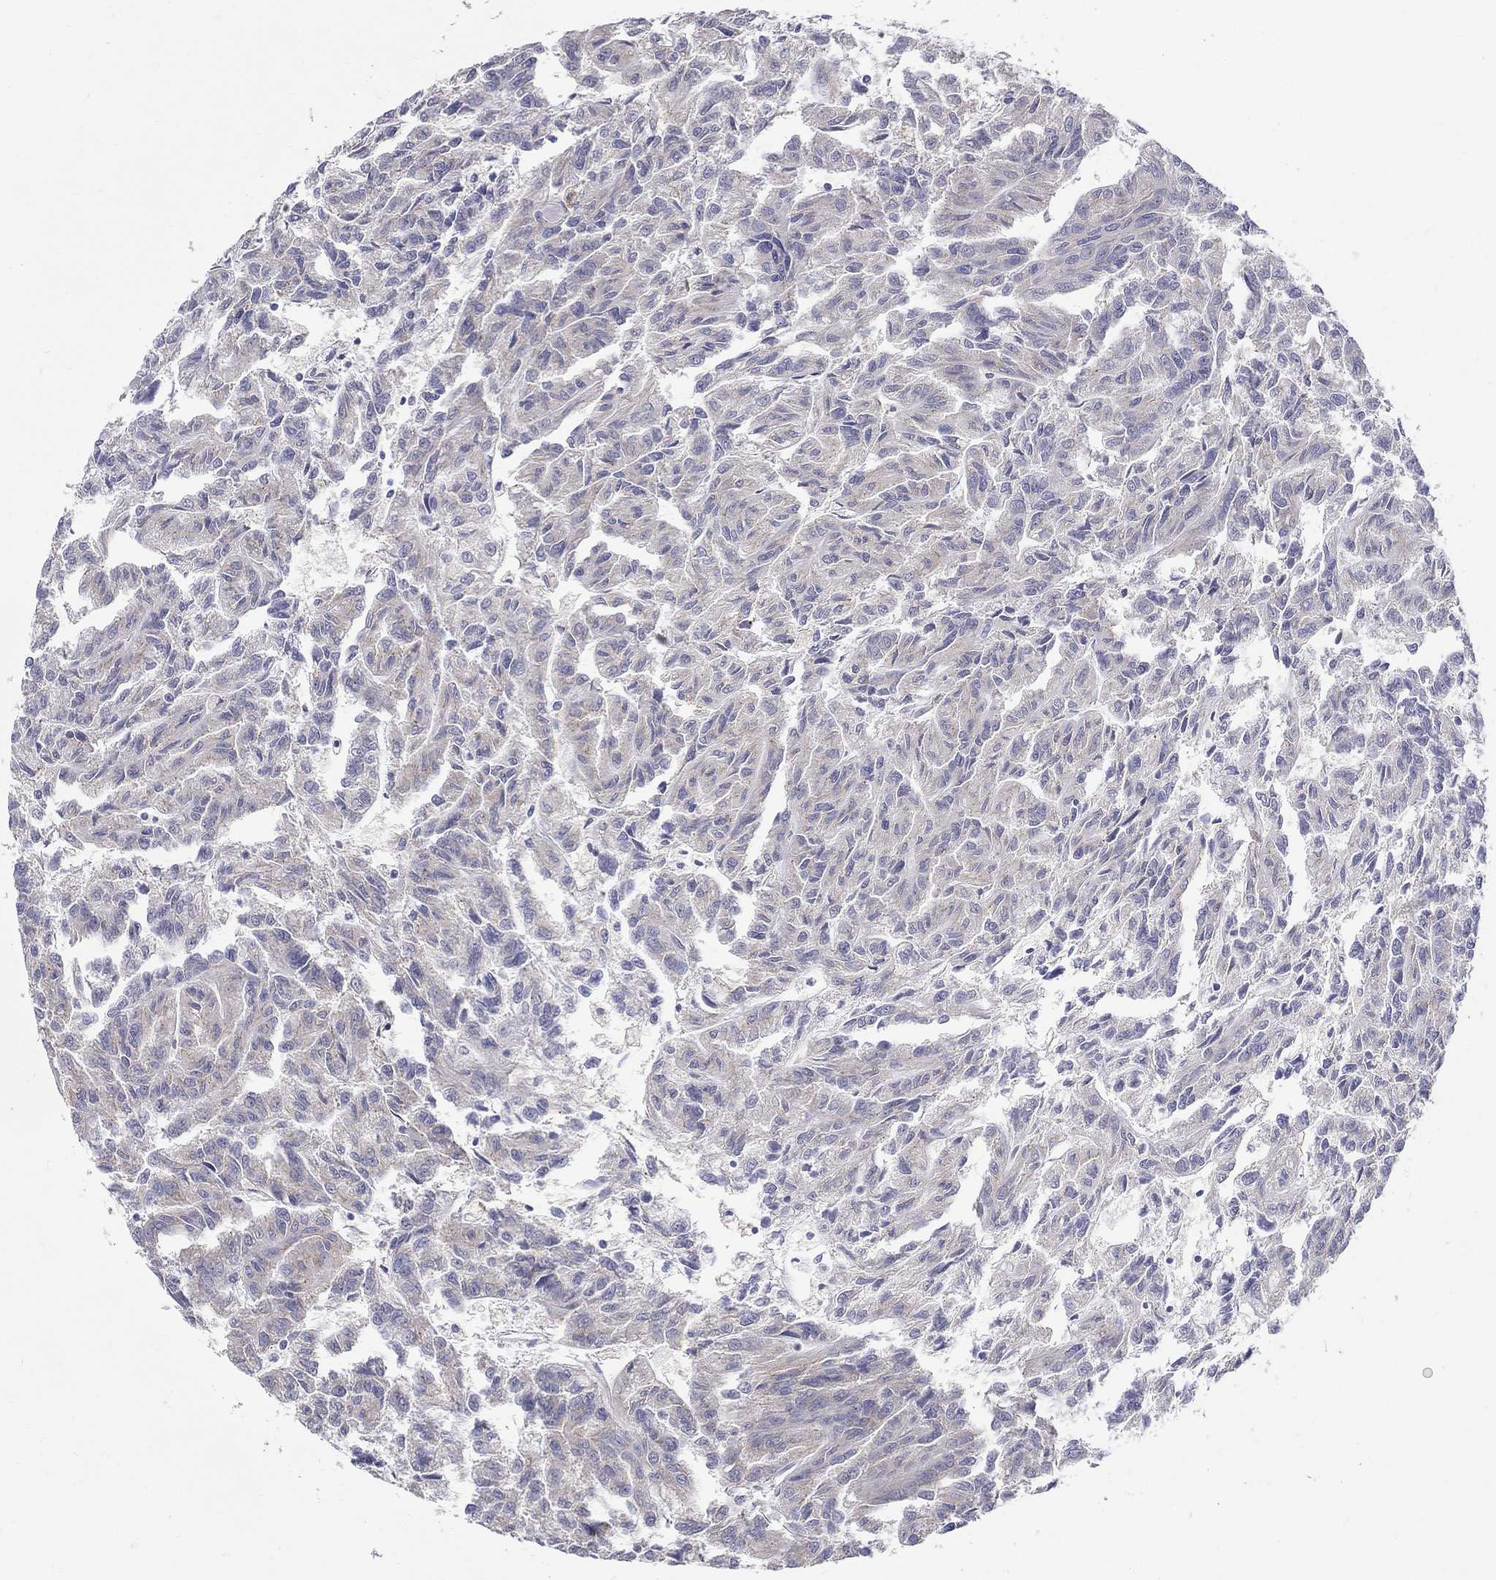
{"staining": {"intensity": "negative", "quantity": "none", "location": "none"}, "tissue": "renal cancer", "cell_type": "Tumor cells", "image_type": "cancer", "snomed": [{"axis": "morphology", "description": "Adenocarcinoma, NOS"}, {"axis": "topography", "description": "Kidney"}], "caption": "A photomicrograph of human renal cancer (adenocarcinoma) is negative for staining in tumor cells. (Brightfield microscopy of DAB (3,3'-diaminobenzidine) immunohistochemistry (IHC) at high magnification).", "gene": "QRFPR", "patient": {"sex": "male", "age": 79}}